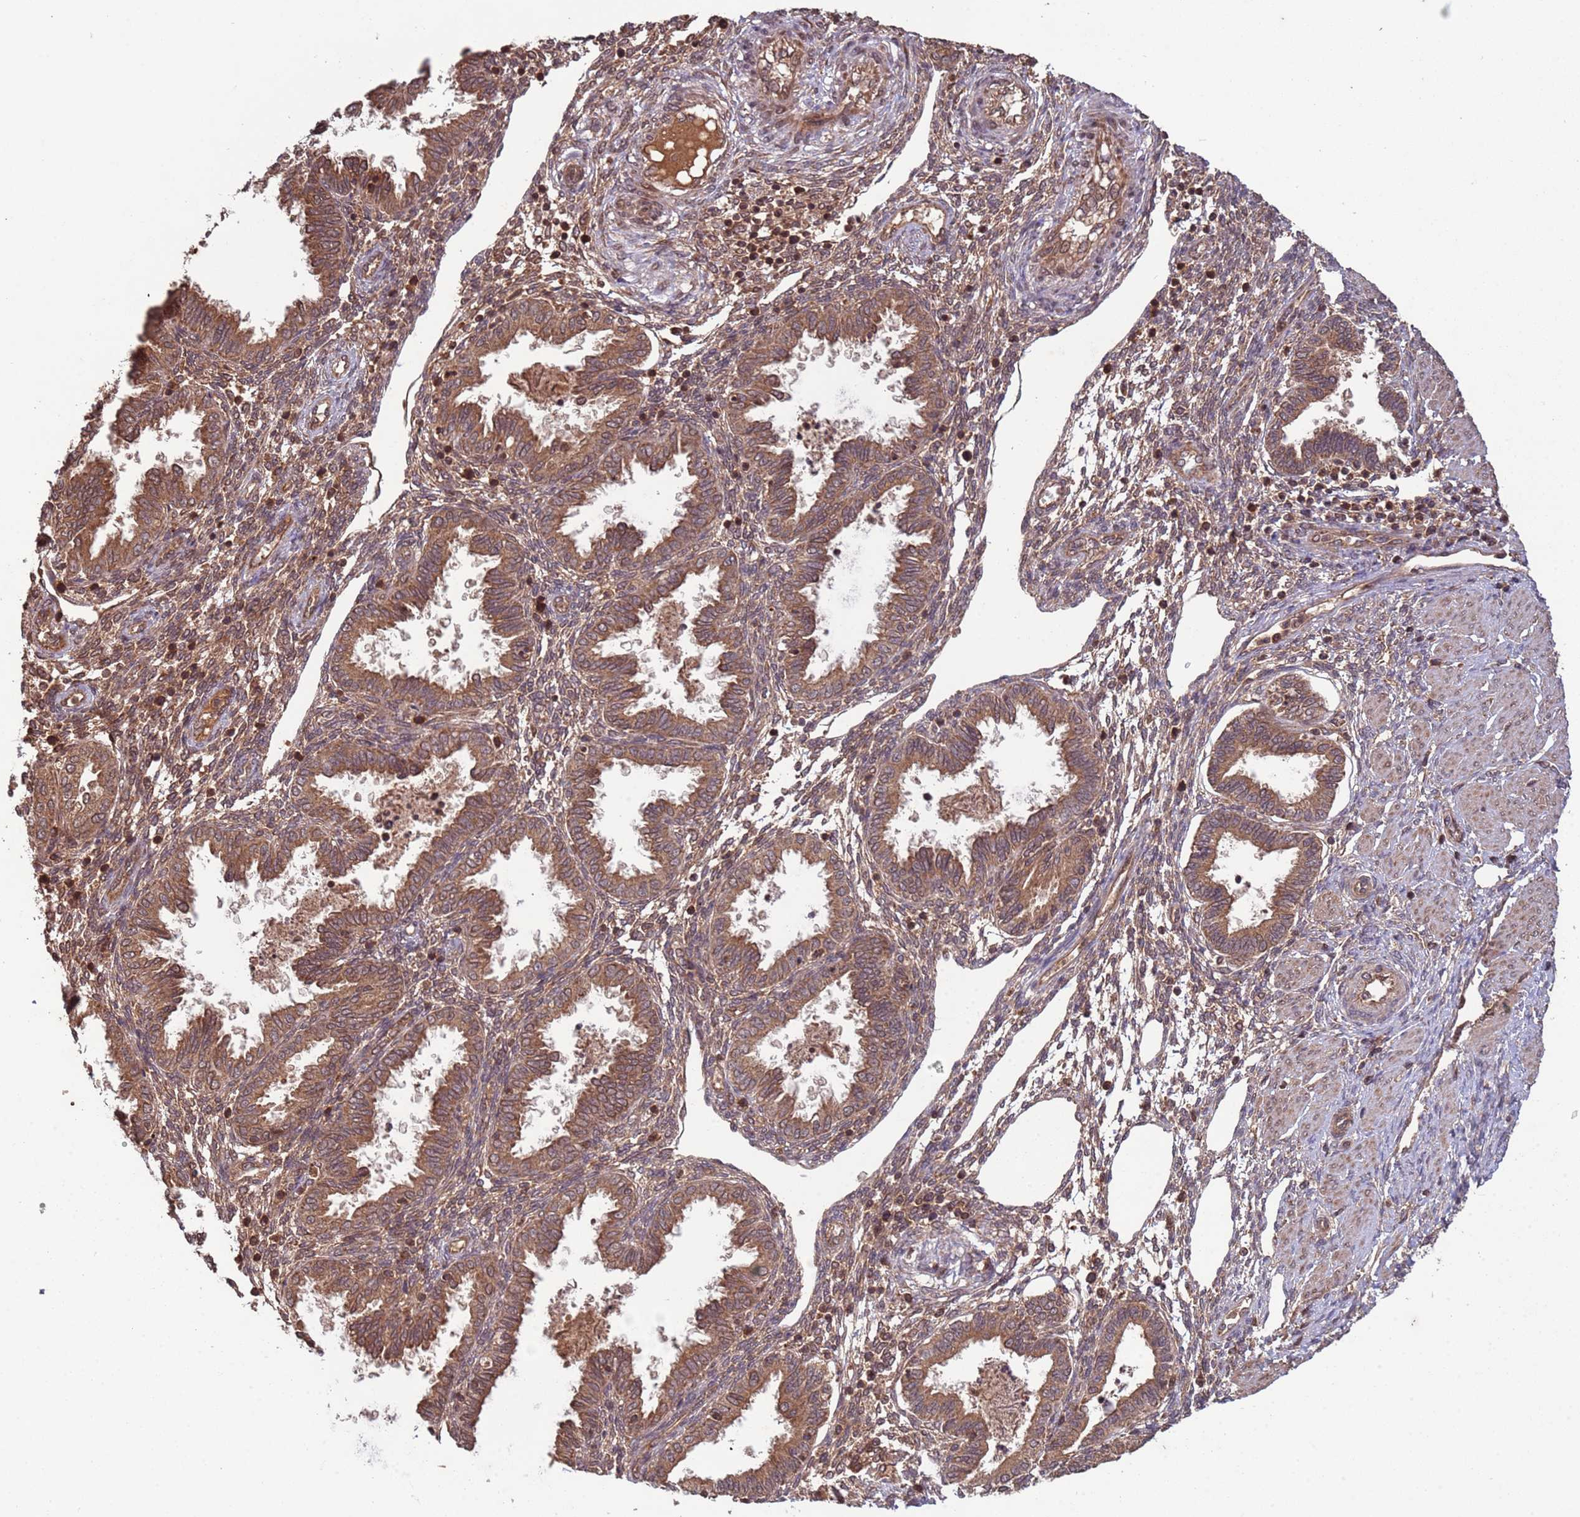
{"staining": {"intensity": "moderate", "quantity": "25%-75%", "location": "cytoplasmic/membranous"}, "tissue": "endometrium", "cell_type": "Cells in endometrial stroma", "image_type": "normal", "snomed": [{"axis": "morphology", "description": "Normal tissue, NOS"}, {"axis": "topography", "description": "Endometrium"}], "caption": "Moderate cytoplasmic/membranous expression for a protein is appreciated in about 25%-75% of cells in endometrial stroma of benign endometrium using immunohistochemistry.", "gene": "ERI1", "patient": {"sex": "female", "age": 33}}